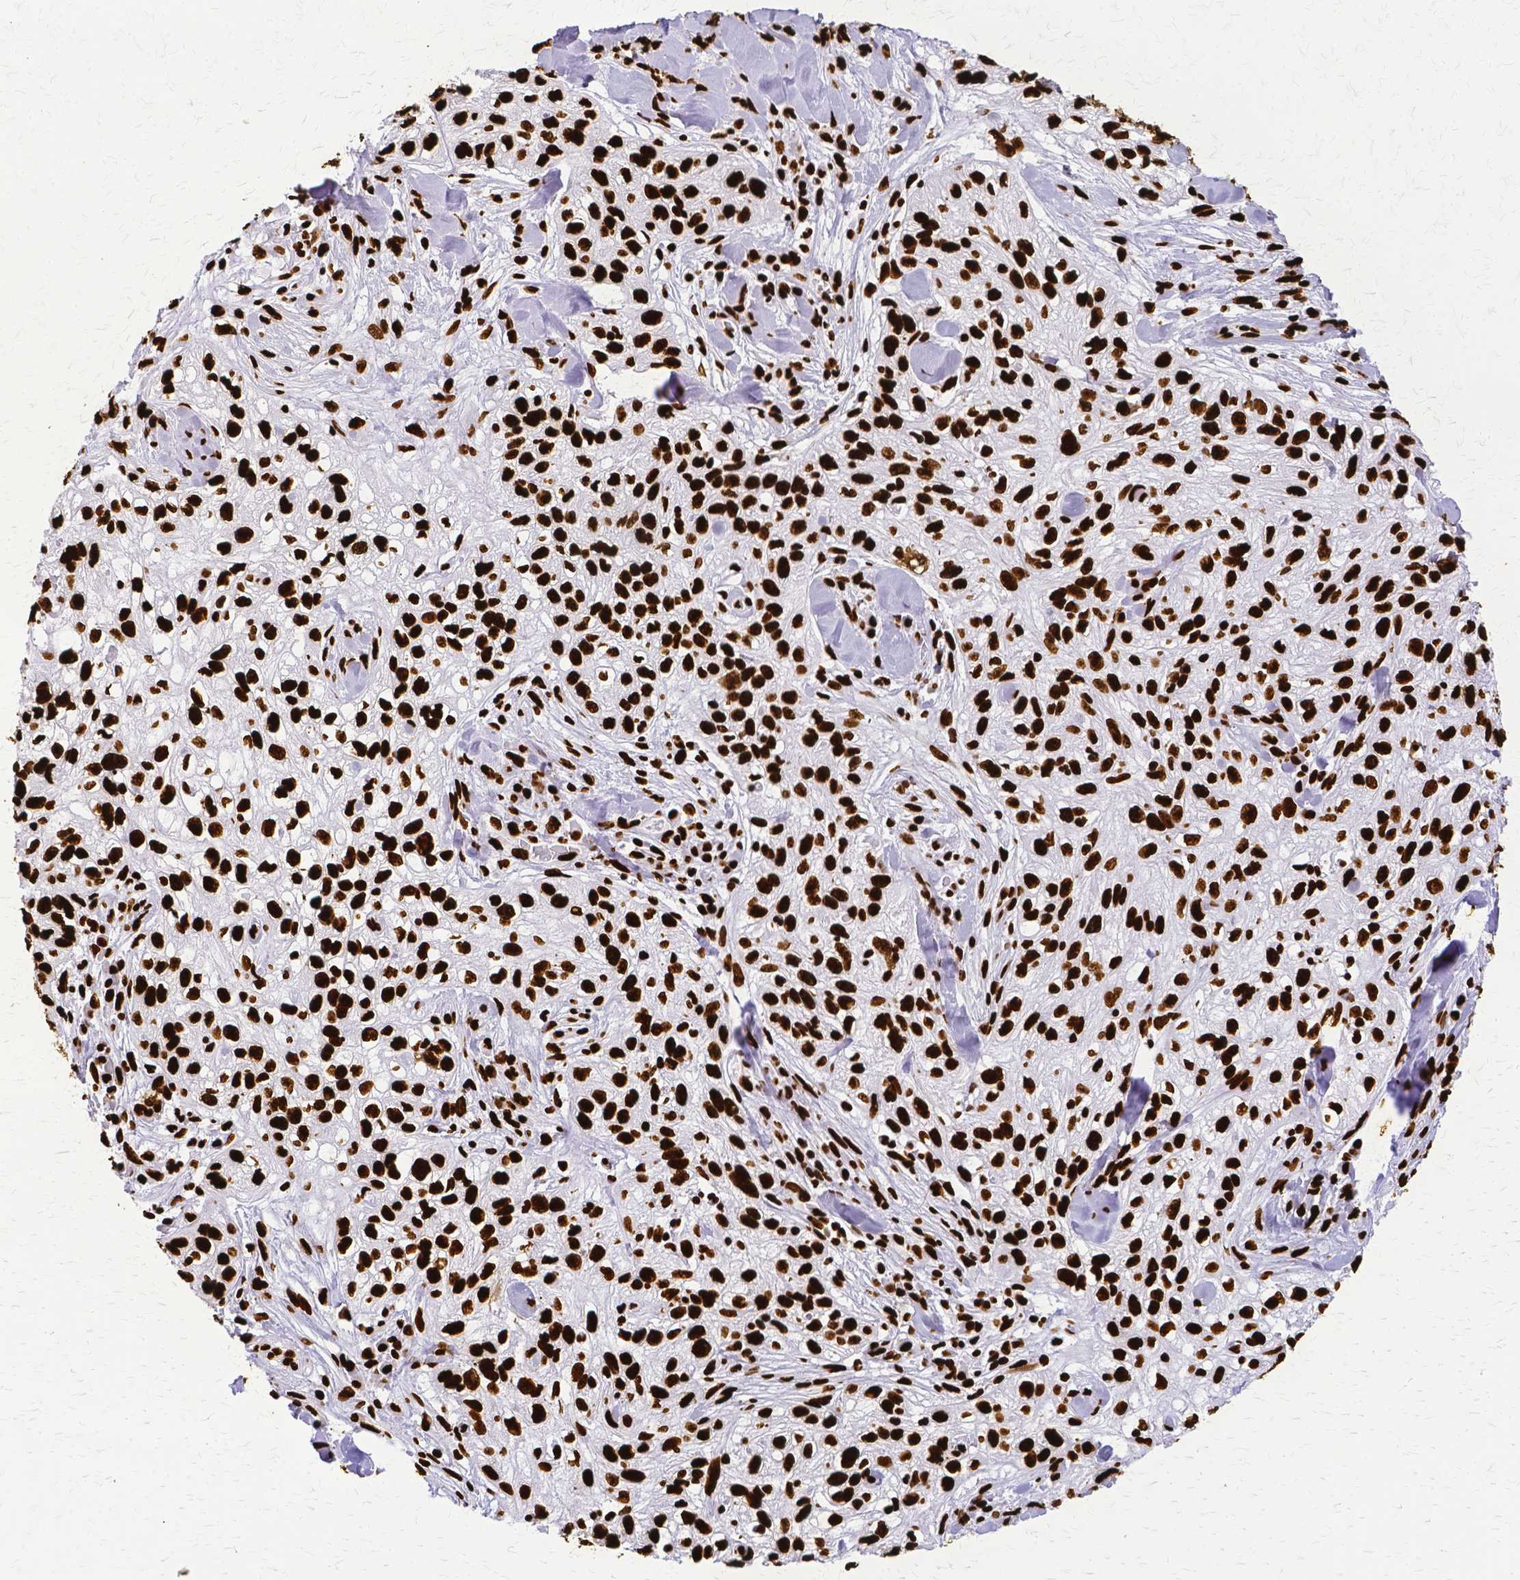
{"staining": {"intensity": "strong", "quantity": ">75%", "location": "nuclear"}, "tissue": "skin cancer", "cell_type": "Tumor cells", "image_type": "cancer", "snomed": [{"axis": "morphology", "description": "Squamous cell carcinoma, NOS"}, {"axis": "topography", "description": "Skin"}], "caption": "This is a micrograph of IHC staining of skin cancer, which shows strong positivity in the nuclear of tumor cells.", "gene": "SFPQ", "patient": {"sex": "male", "age": 82}}